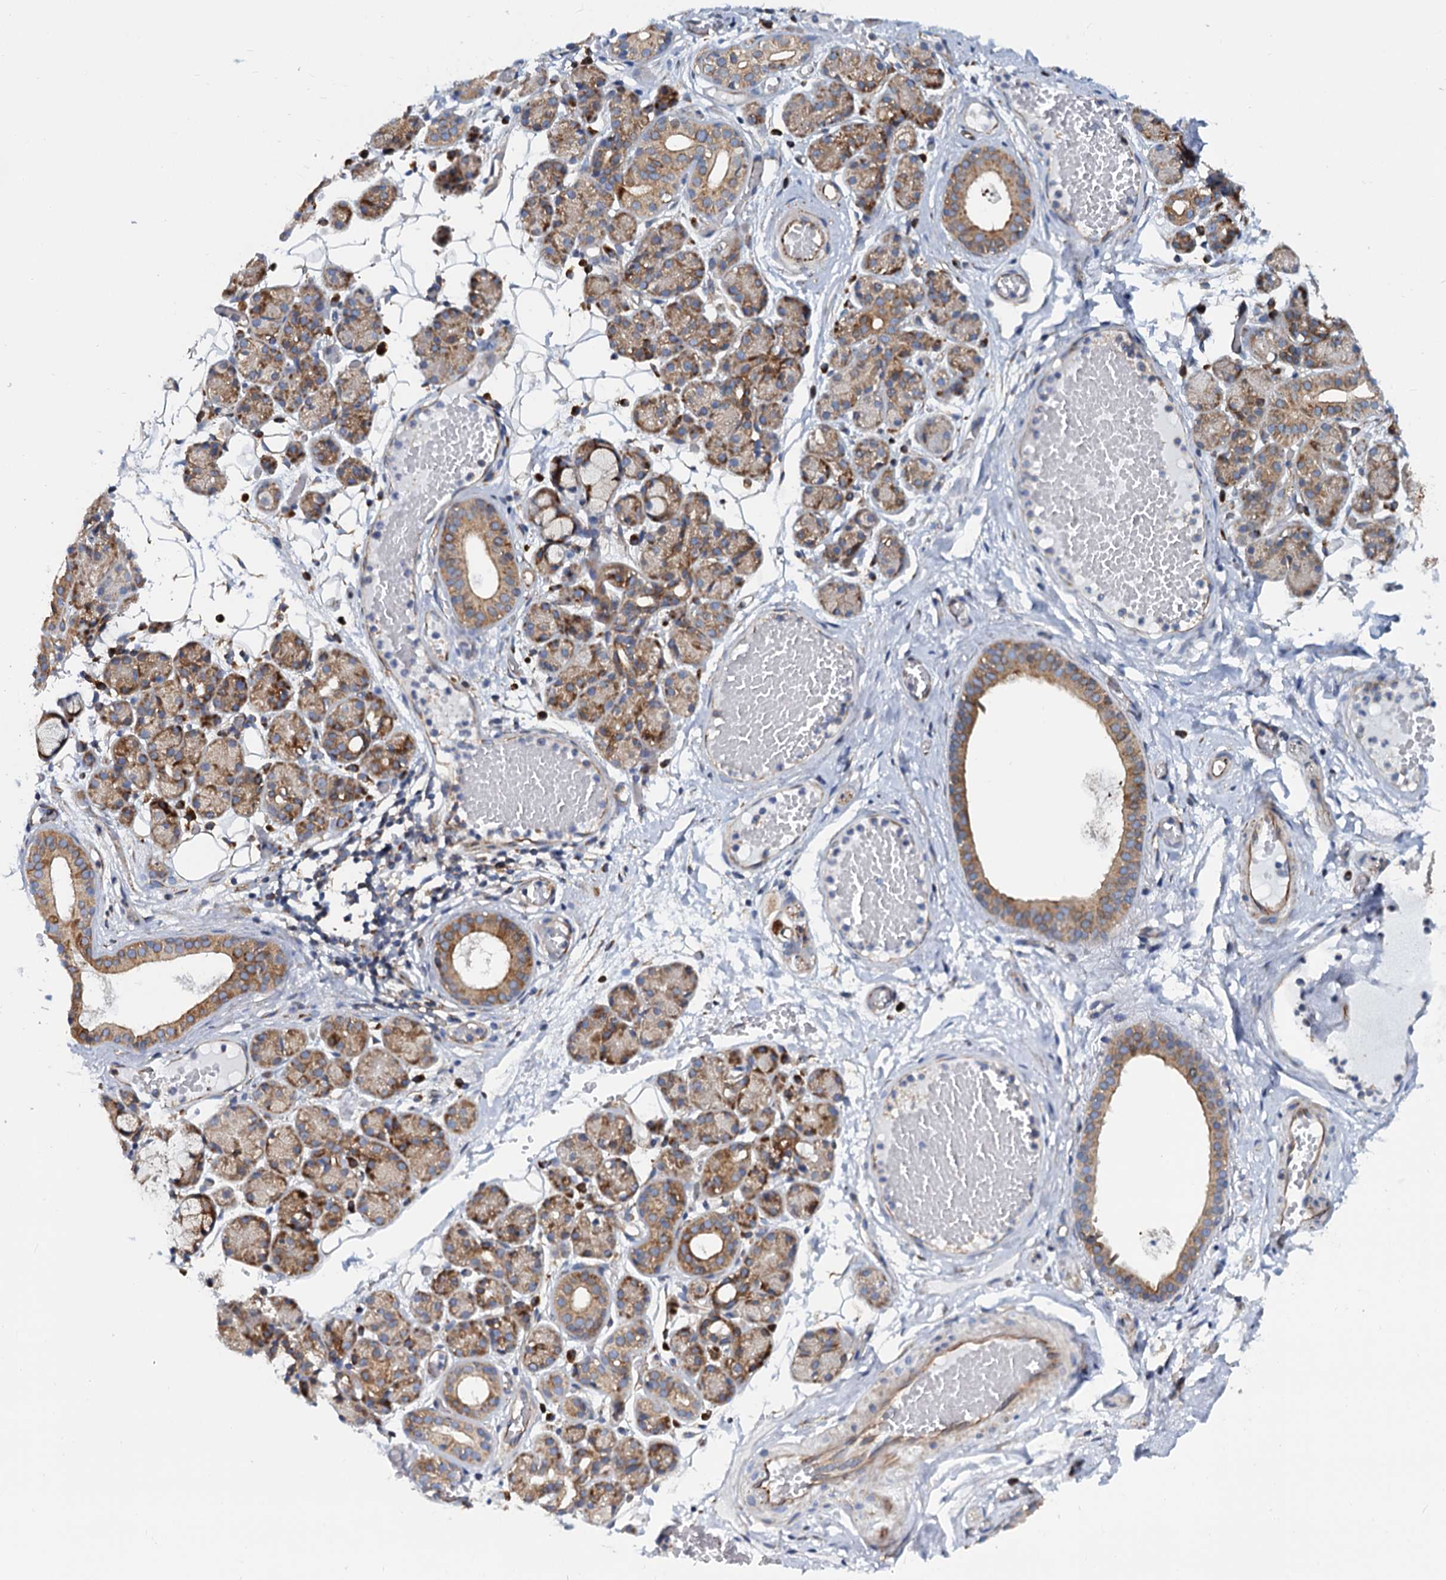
{"staining": {"intensity": "moderate", "quantity": "25%-75%", "location": "cytoplasmic/membranous"}, "tissue": "salivary gland", "cell_type": "Glandular cells", "image_type": "normal", "snomed": [{"axis": "morphology", "description": "Normal tissue, NOS"}, {"axis": "topography", "description": "Salivary gland"}], "caption": "Benign salivary gland demonstrates moderate cytoplasmic/membranous staining in about 25%-75% of glandular cells, visualized by immunohistochemistry. The protein of interest is shown in brown color, while the nuclei are stained blue.", "gene": "PSEN1", "patient": {"sex": "male", "age": 63}}